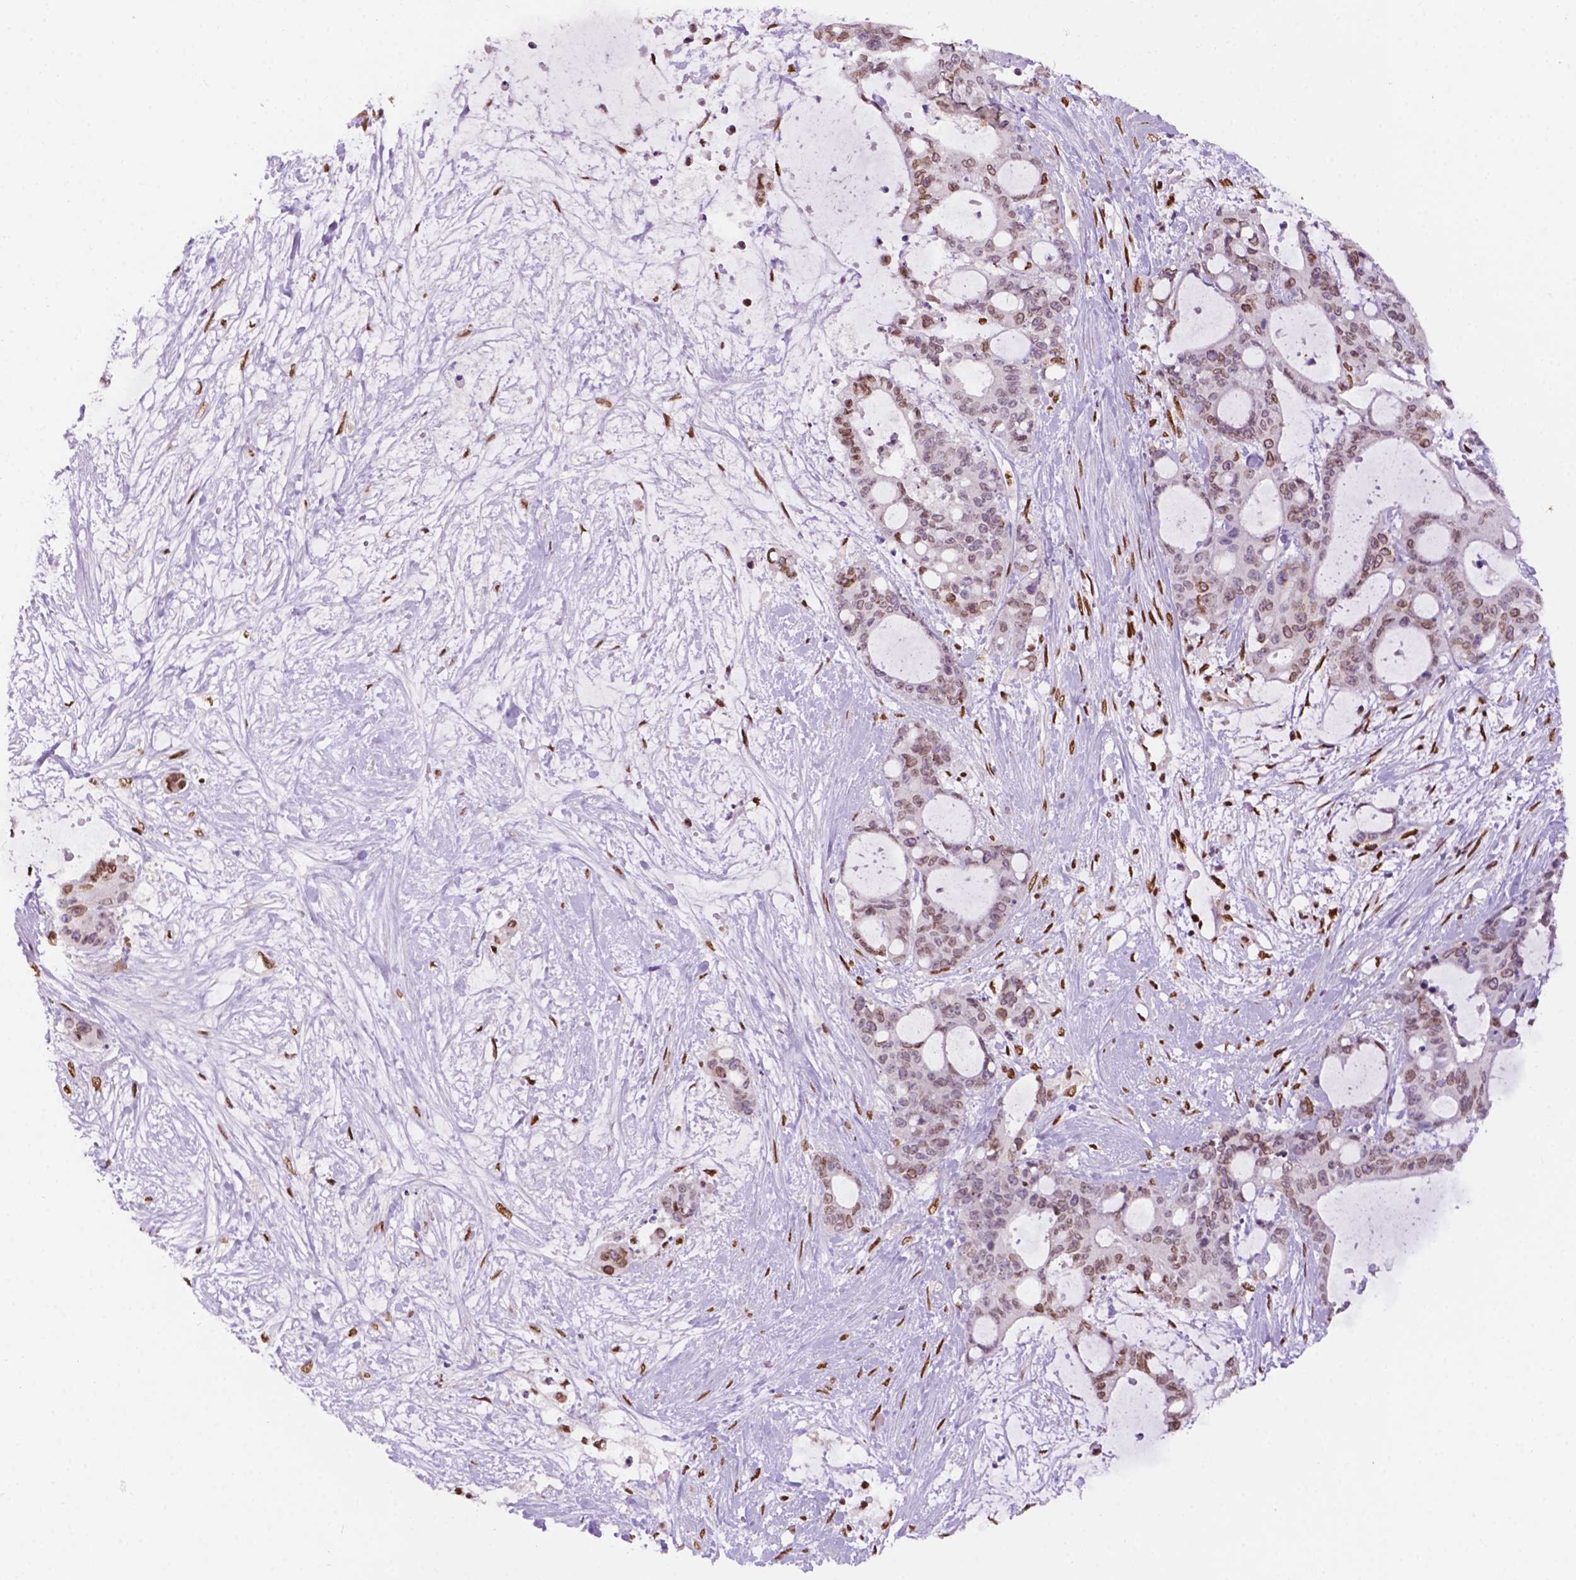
{"staining": {"intensity": "weak", "quantity": "<25%", "location": "nuclear"}, "tissue": "liver cancer", "cell_type": "Tumor cells", "image_type": "cancer", "snomed": [{"axis": "morphology", "description": "Normal tissue, NOS"}, {"axis": "morphology", "description": "Cholangiocarcinoma"}, {"axis": "topography", "description": "Liver"}, {"axis": "topography", "description": "Peripheral nerve tissue"}], "caption": "Cholangiocarcinoma (liver) was stained to show a protein in brown. There is no significant positivity in tumor cells. (Brightfield microscopy of DAB (3,3'-diaminobenzidine) immunohistochemistry at high magnification).", "gene": "MLH1", "patient": {"sex": "female", "age": 73}}